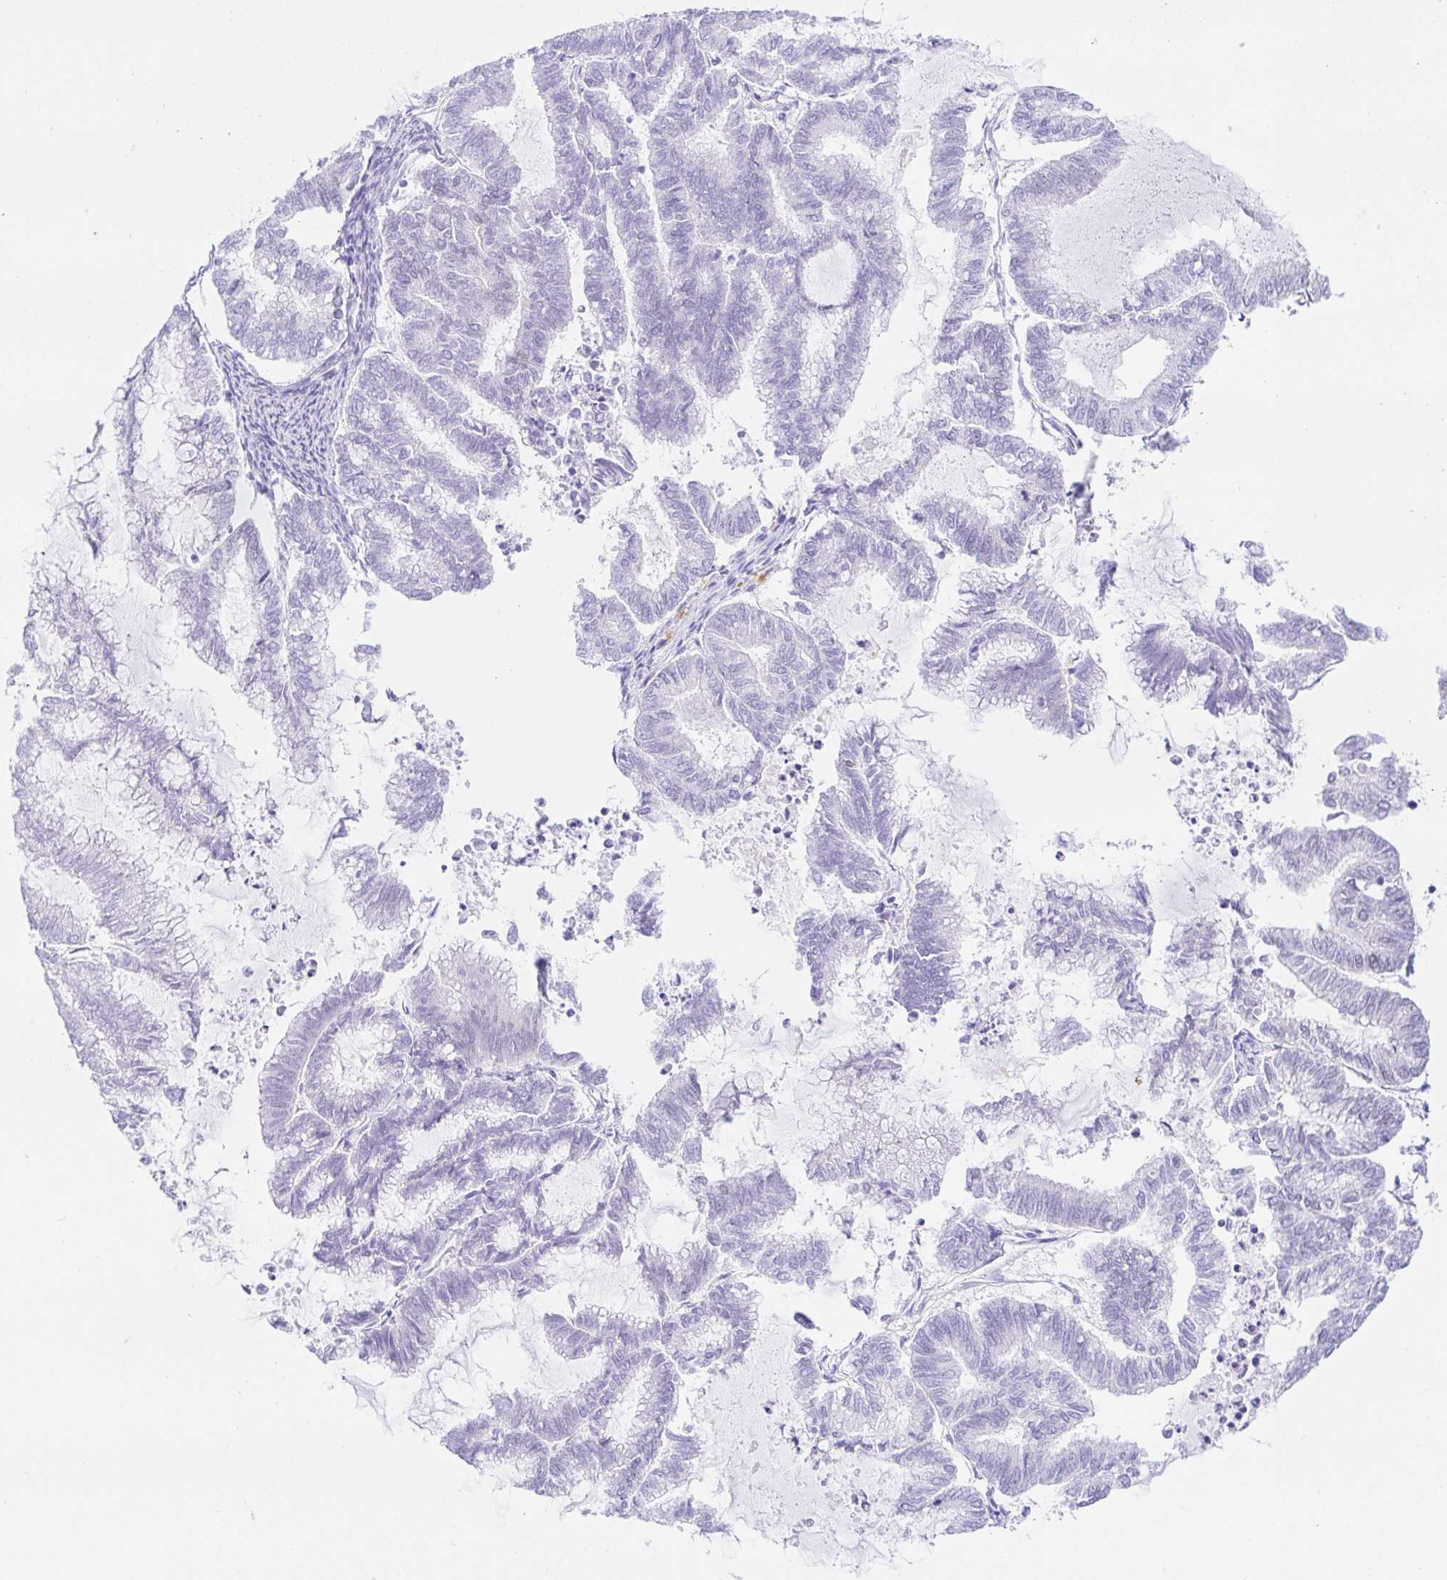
{"staining": {"intensity": "negative", "quantity": "none", "location": "none"}, "tissue": "endometrial cancer", "cell_type": "Tumor cells", "image_type": "cancer", "snomed": [{"axis": "morphology", "description": "Adenocarcinoma, NOS"}, {"axis": "topography", "description": "Endometrium"}], "caption": "Tumor cells are negative for protein expression in human endometrial cancer.", "gene": "PAX8", "patient": {"sex": "female", "age": 79}}